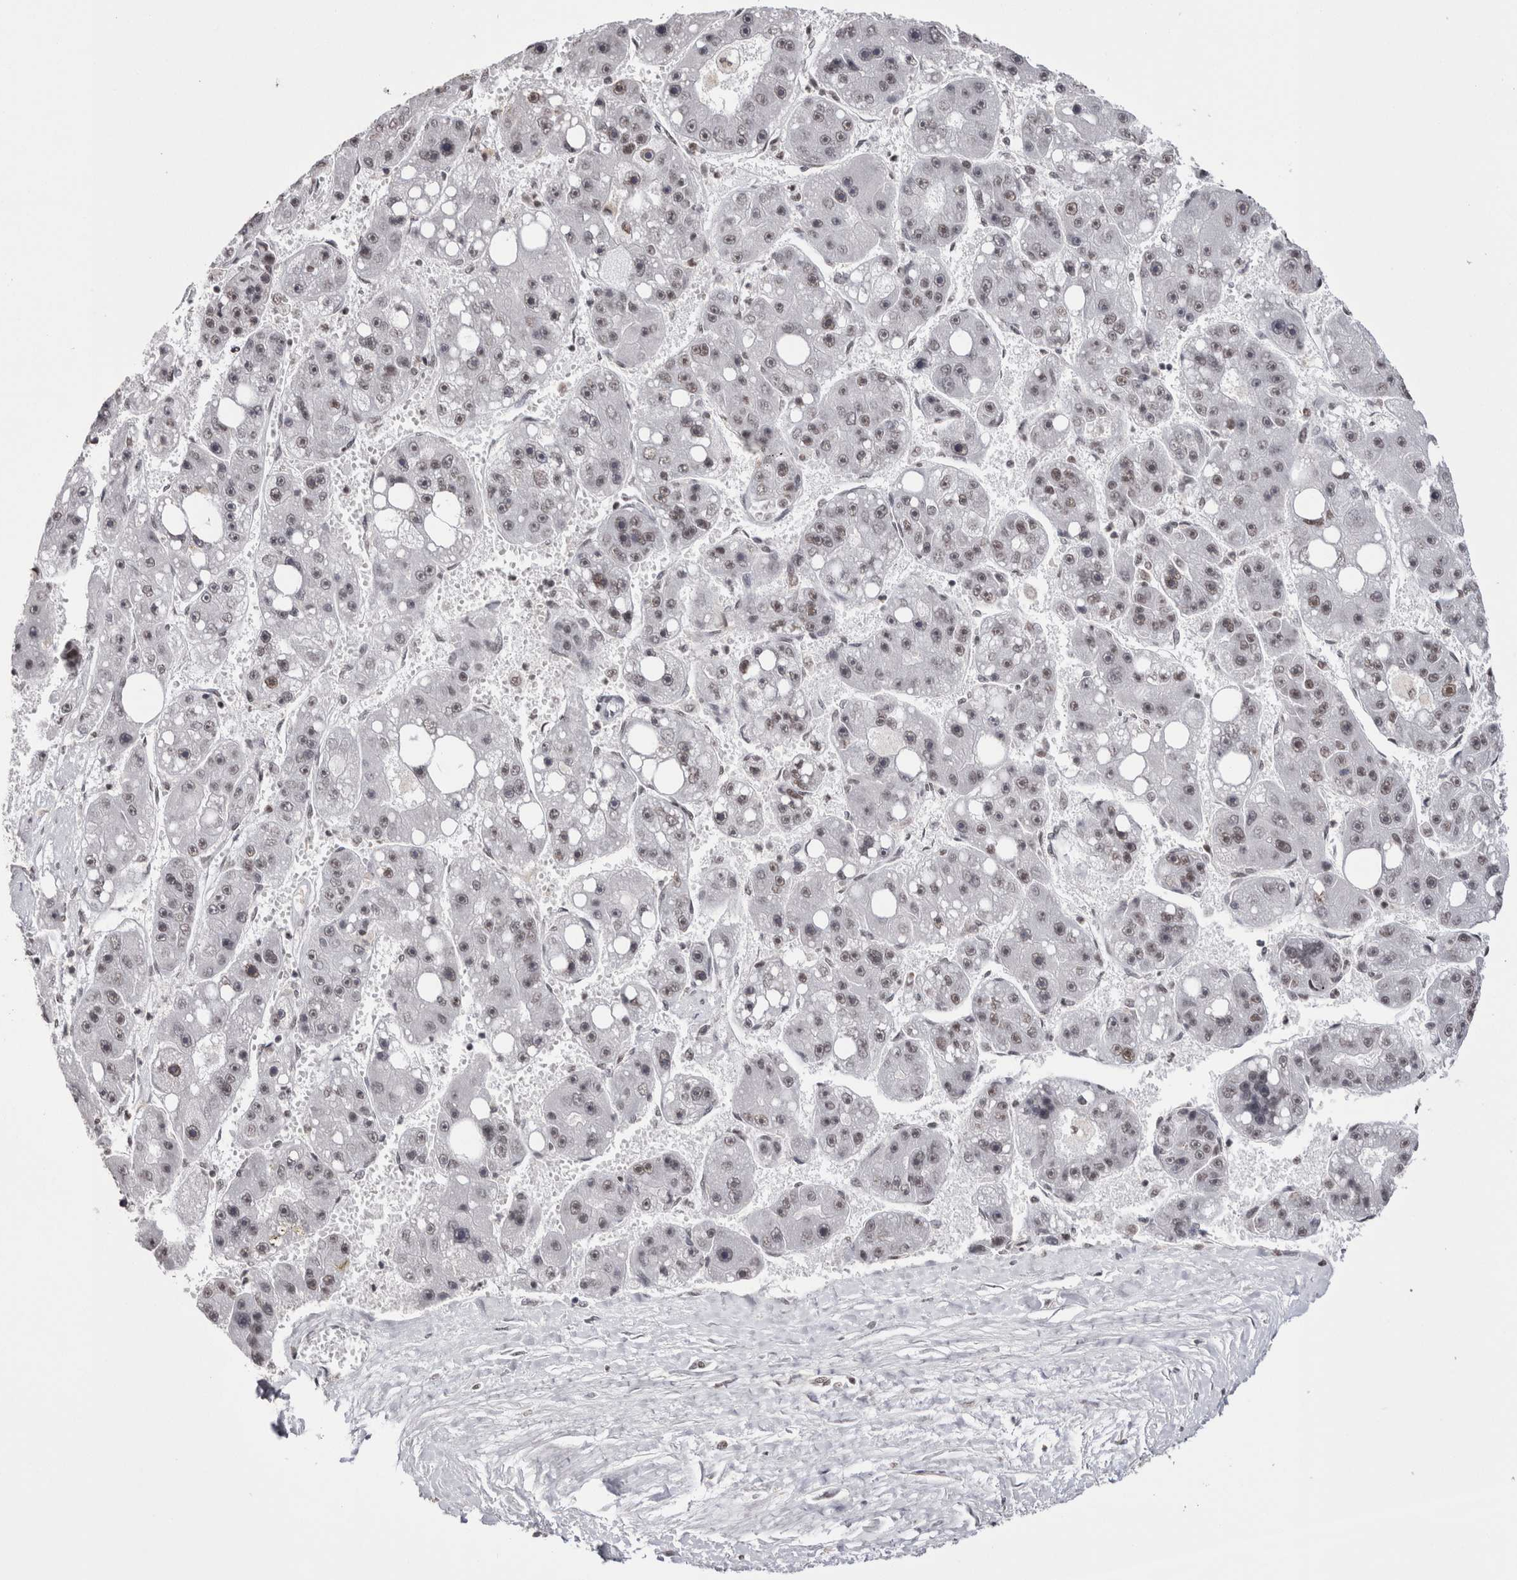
{"staining": {"intensity": "weak", "quantity": ">75%", "location": "nuclear"}, "tissue": "liver cancer", "cell_type": "Tumor cells", "image_type": "cancer", "snomed": [{"axis": "morphology", "description": "Carcinoma, Hepatocellular, NOS"}, {"axis": "topography", "description": "Liver"}], "caption": "Immunohistochemistry staining of liver hepatocellular carcinoma, which demonstrates low levels of weak nuclear positivity in approximately >75% of tumor cells indicating weak nuclear protein staining. The staining was performed using DAB (brown) for protein detection and nuclei were counterstained in hematoxylin (blue).", "gene": "SMC1A", "patient": {"sex": "female", "age": 61}}